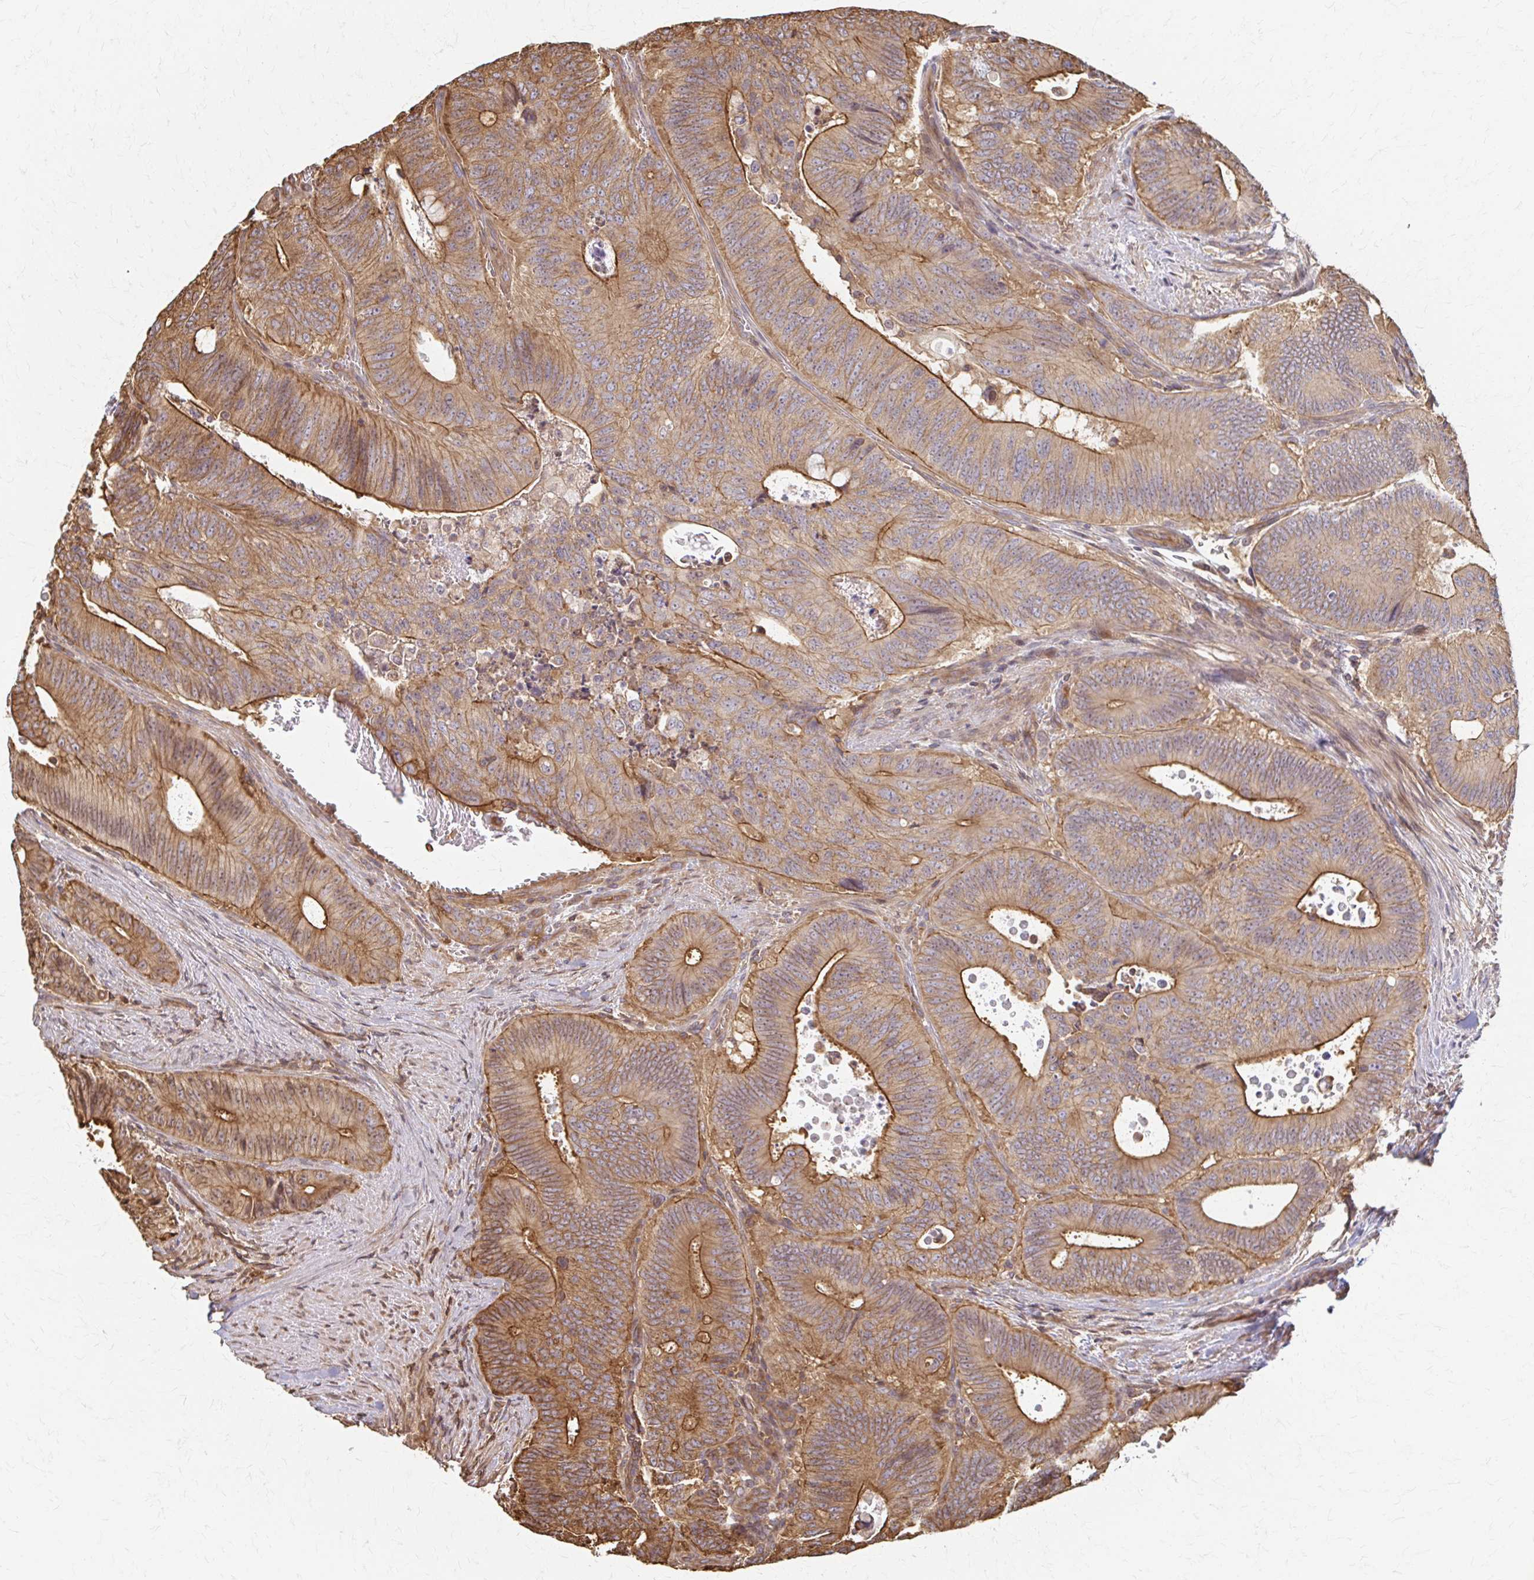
{"staining": {"intensity": "moderate", "quantity": ">75%", "location": "cytoplasmic/membranous"}, "tissue": "colorectal cancer", "cell_type": "Tumor cells", "image_type": "cancer", "snomed": [{"axis": "morphology", "description": "Adenocarcinoma, NOS"}, {"axis": "topography", "description": "Colon"}], "caption": "Colorectal cancer (adenocarcinoma) was stained to show a protein in brown. There is medium levels of moderate cytoplasmic/membranous expression in about >75% of tumor cells.", "gene": "ARHGAP35", "patient": {"sex": "male", "age": 62}}